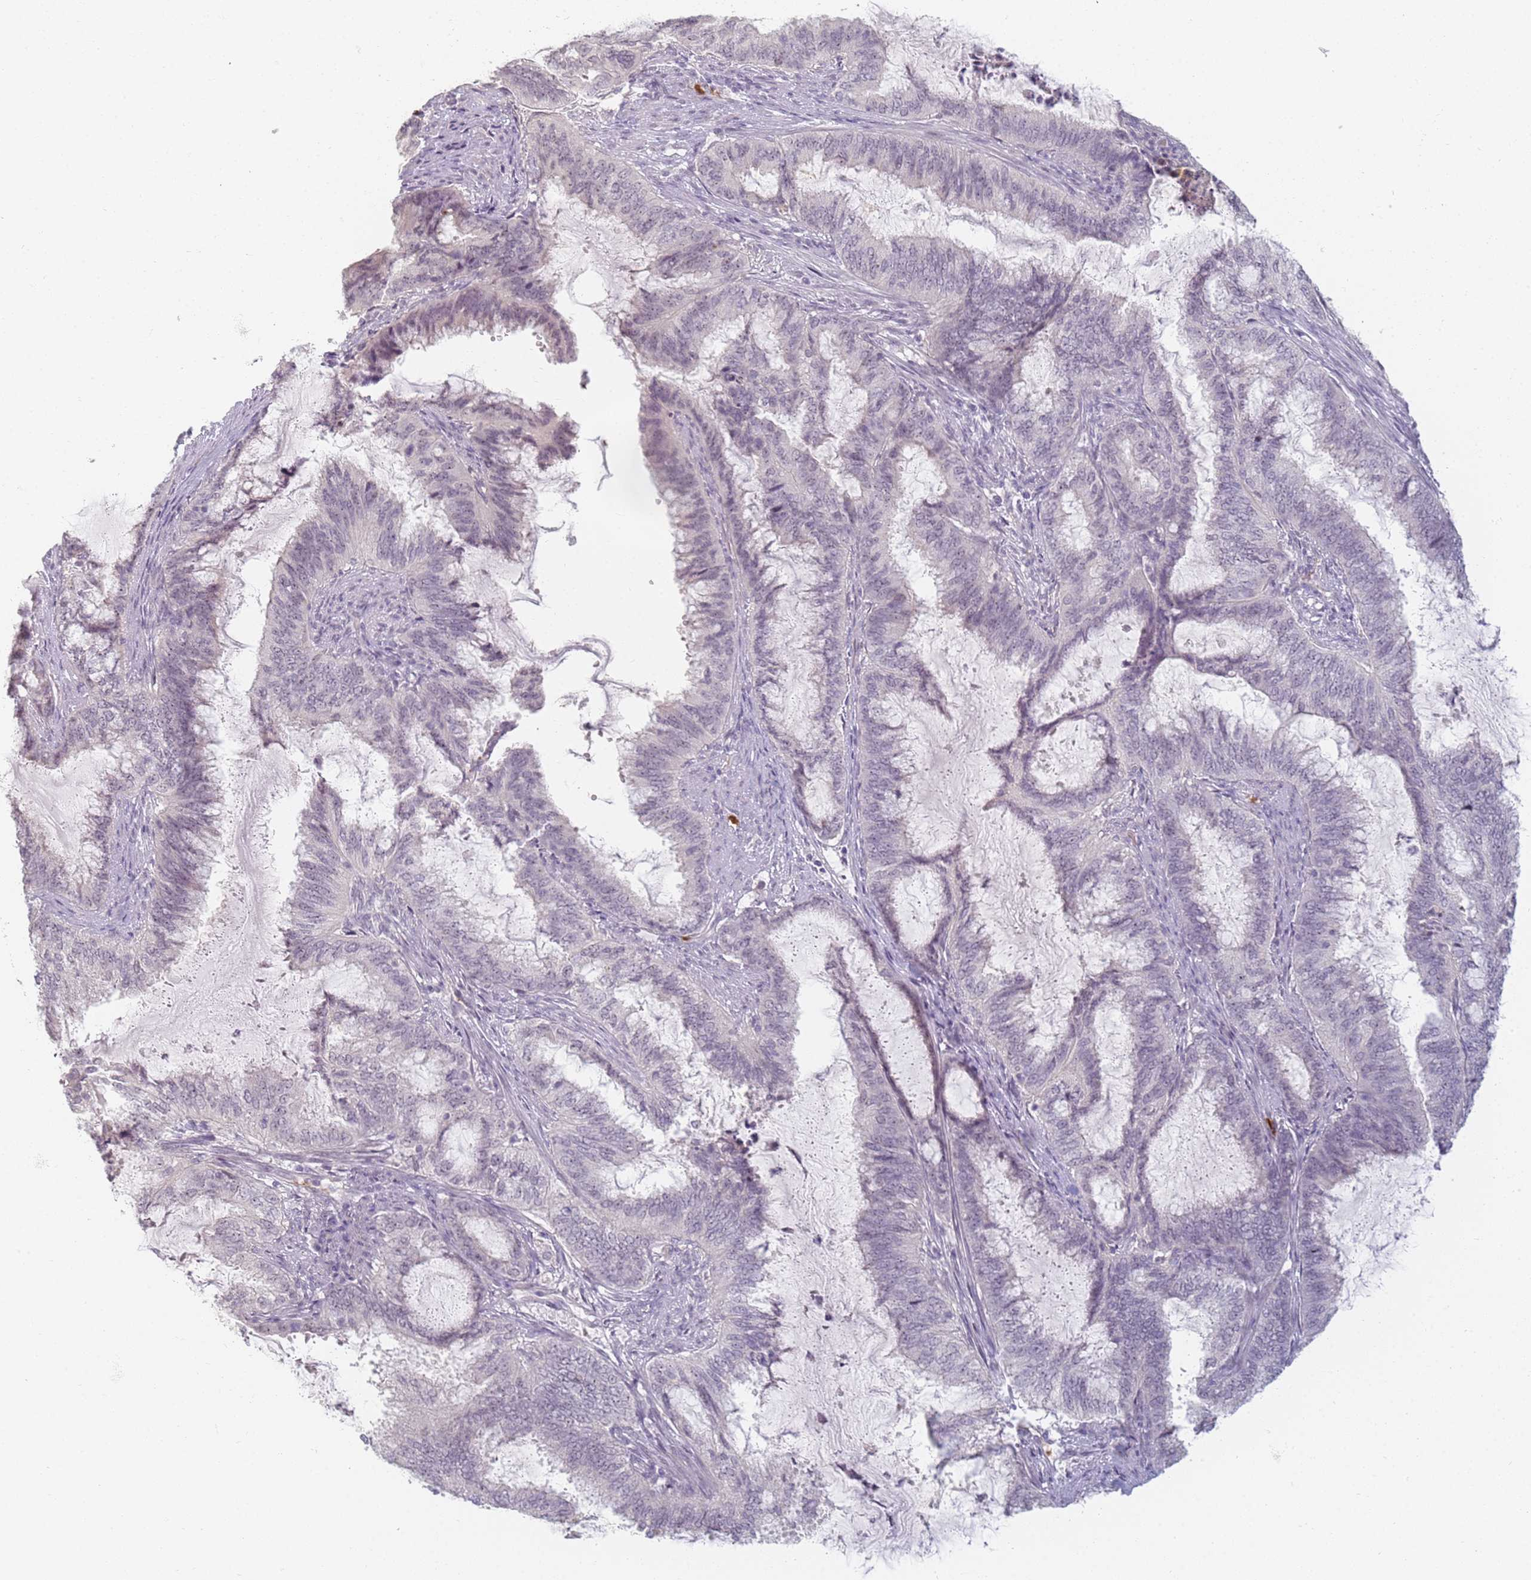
{"staining": {"intensity": "negative", "quantity": "none", "location": "none"}, "tissue": "endometrial cancer", "cell_type": "Tumor cells", "image_type": "cancer", "snomed": [{"axis": "morphology", "description": "Adenocarcinoma, NOS"}, {"axis": "topography", "description": "Endometrium"}], "caption": "Tumor cells are negative for protein expression in human endometrial cancer (adenocarcinoma).", "gene": "SLC38A9", "patient": {"sex": "female", "age": 51}}